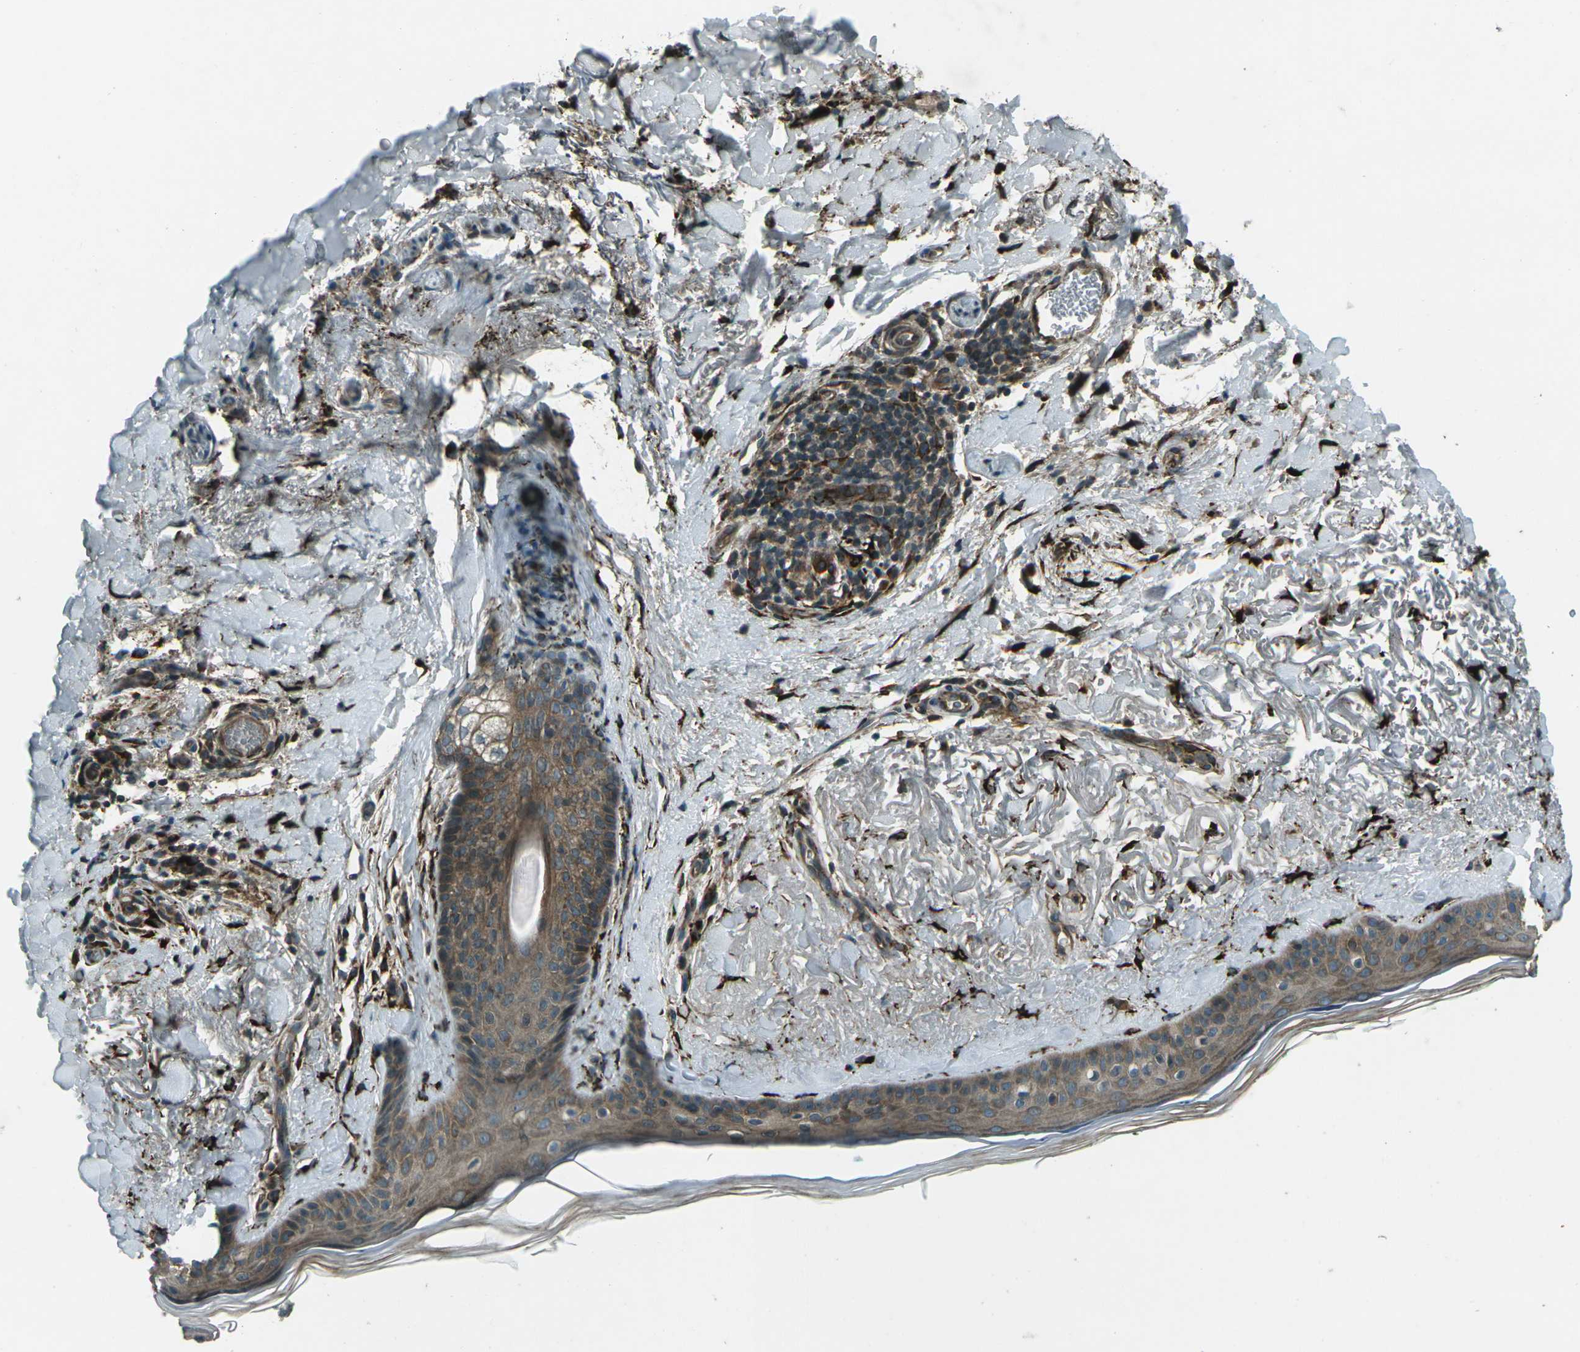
{"staining": {"intensity": "moderate", "quantity": ">75%", "location": "cytoplasmic/membranous"}, "tissue": "skin cancer", "cell_type": "Tumor cells", "image_type": "cancer", "snomed": [{"axis": "morphology", "description": "Normal tissue, NOS"}, {"axis": "morphology", "description": "Basal cell carcinoma"}, {"axis": "topography", "description": "Skin"}], "caption": "Skin basal cell carcinoma stained with IHC displays moderate cytoplasmic/membranous staining in about >75% of tumor cells.", "gene": "LSMEM1", "patient": {"sex": "female", "age": 71}}